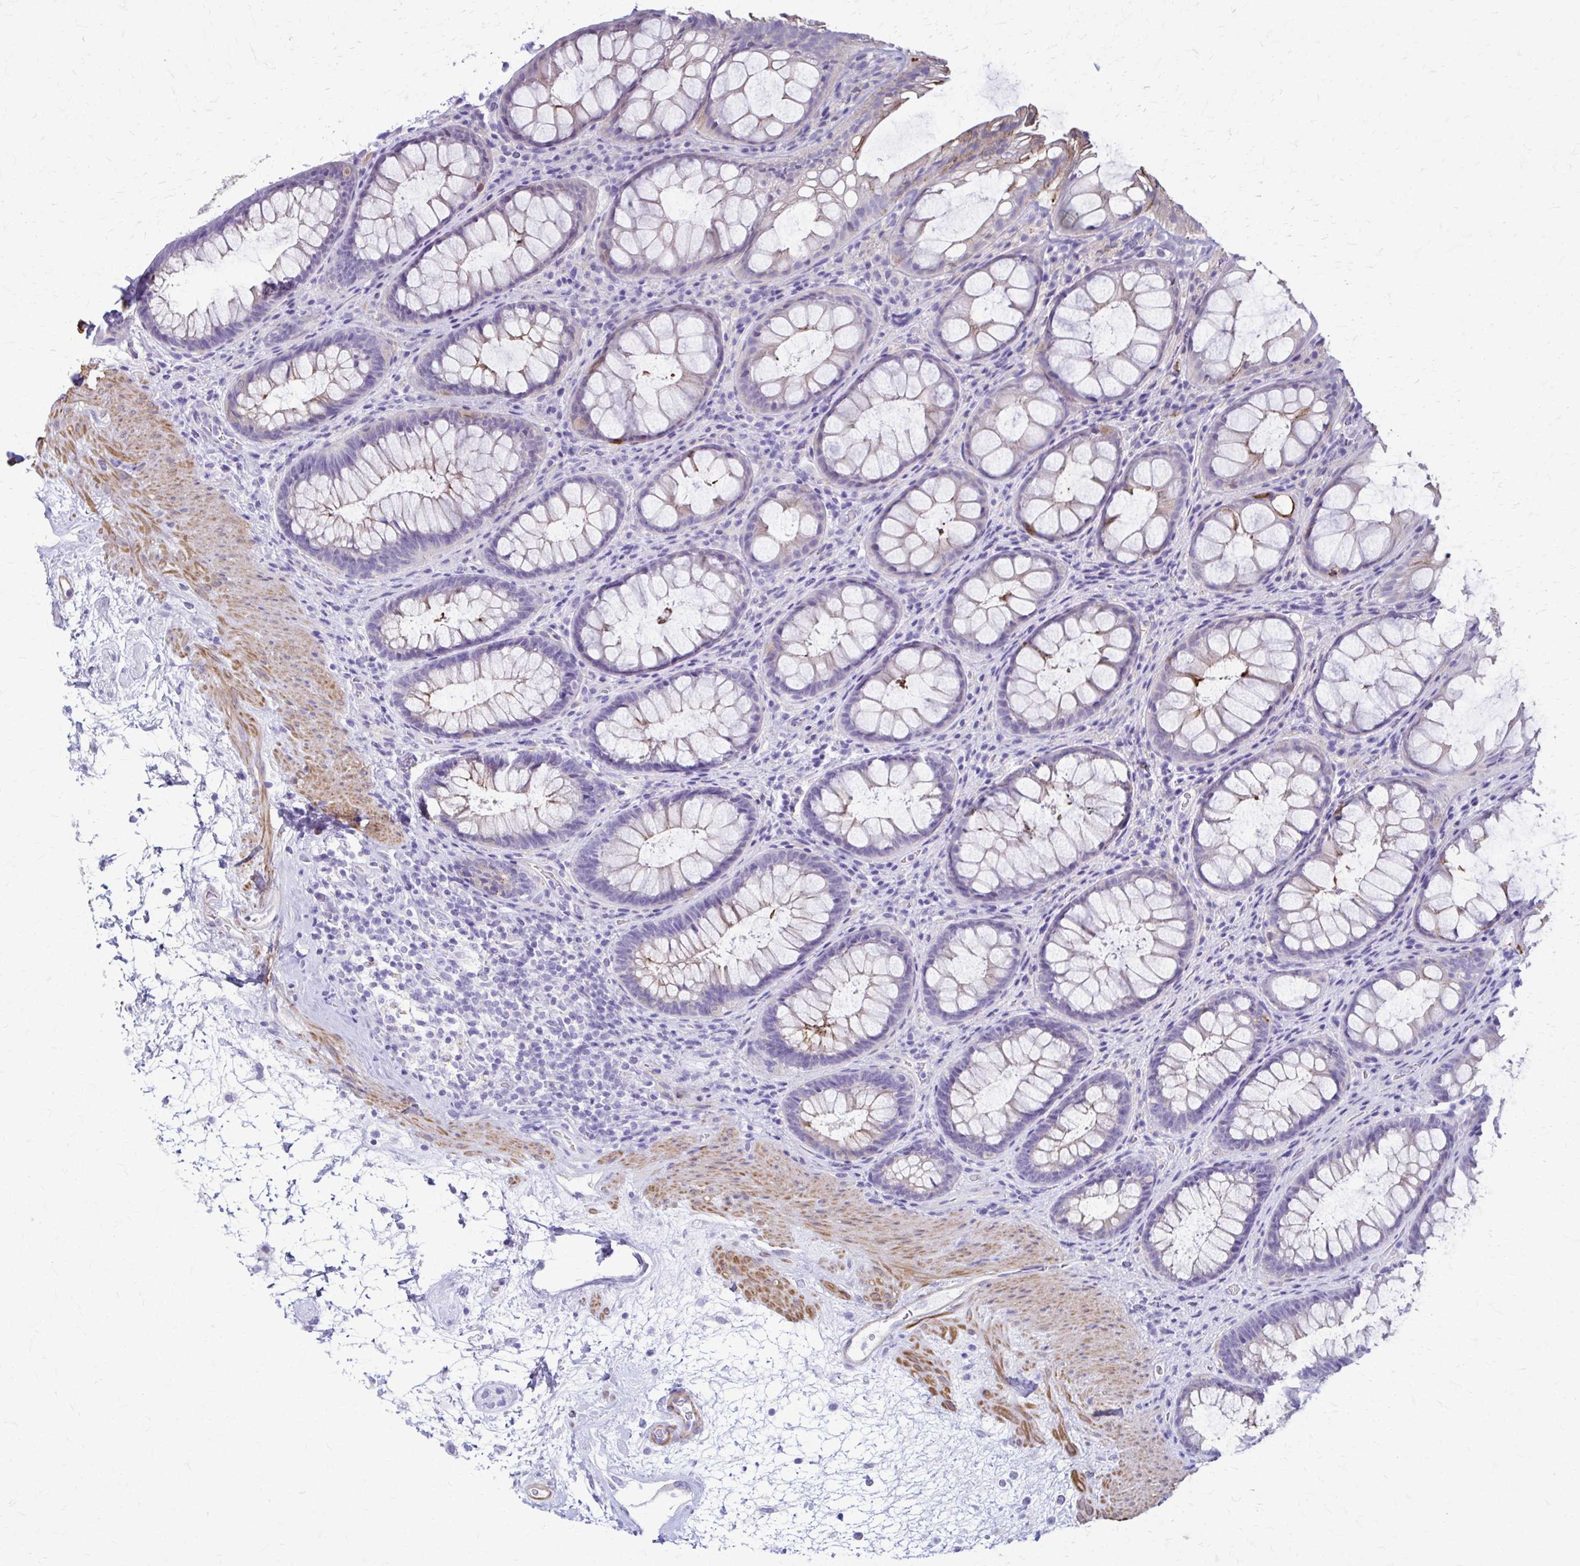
{"staining": {"intensity": "weak", "quantity": "<25%", "location": "cytoplasmic/membranous"}, "tissue": "rectum", "cell_type": "Glandular cells", "image_type": "normal", "snomed": [{"axis": "morphology", "description": "Normal tissue, NOS"}, {"axis": "topography", "description": "Rectum"}], "caption": "A photomicrograph of human rectum is negative for staining in glandular cells. (Brightfield microscopy of DAB immunohistochemistry at high magnification).", "gene": "DSP", "patient": {"sex": "male", "age": 72}}